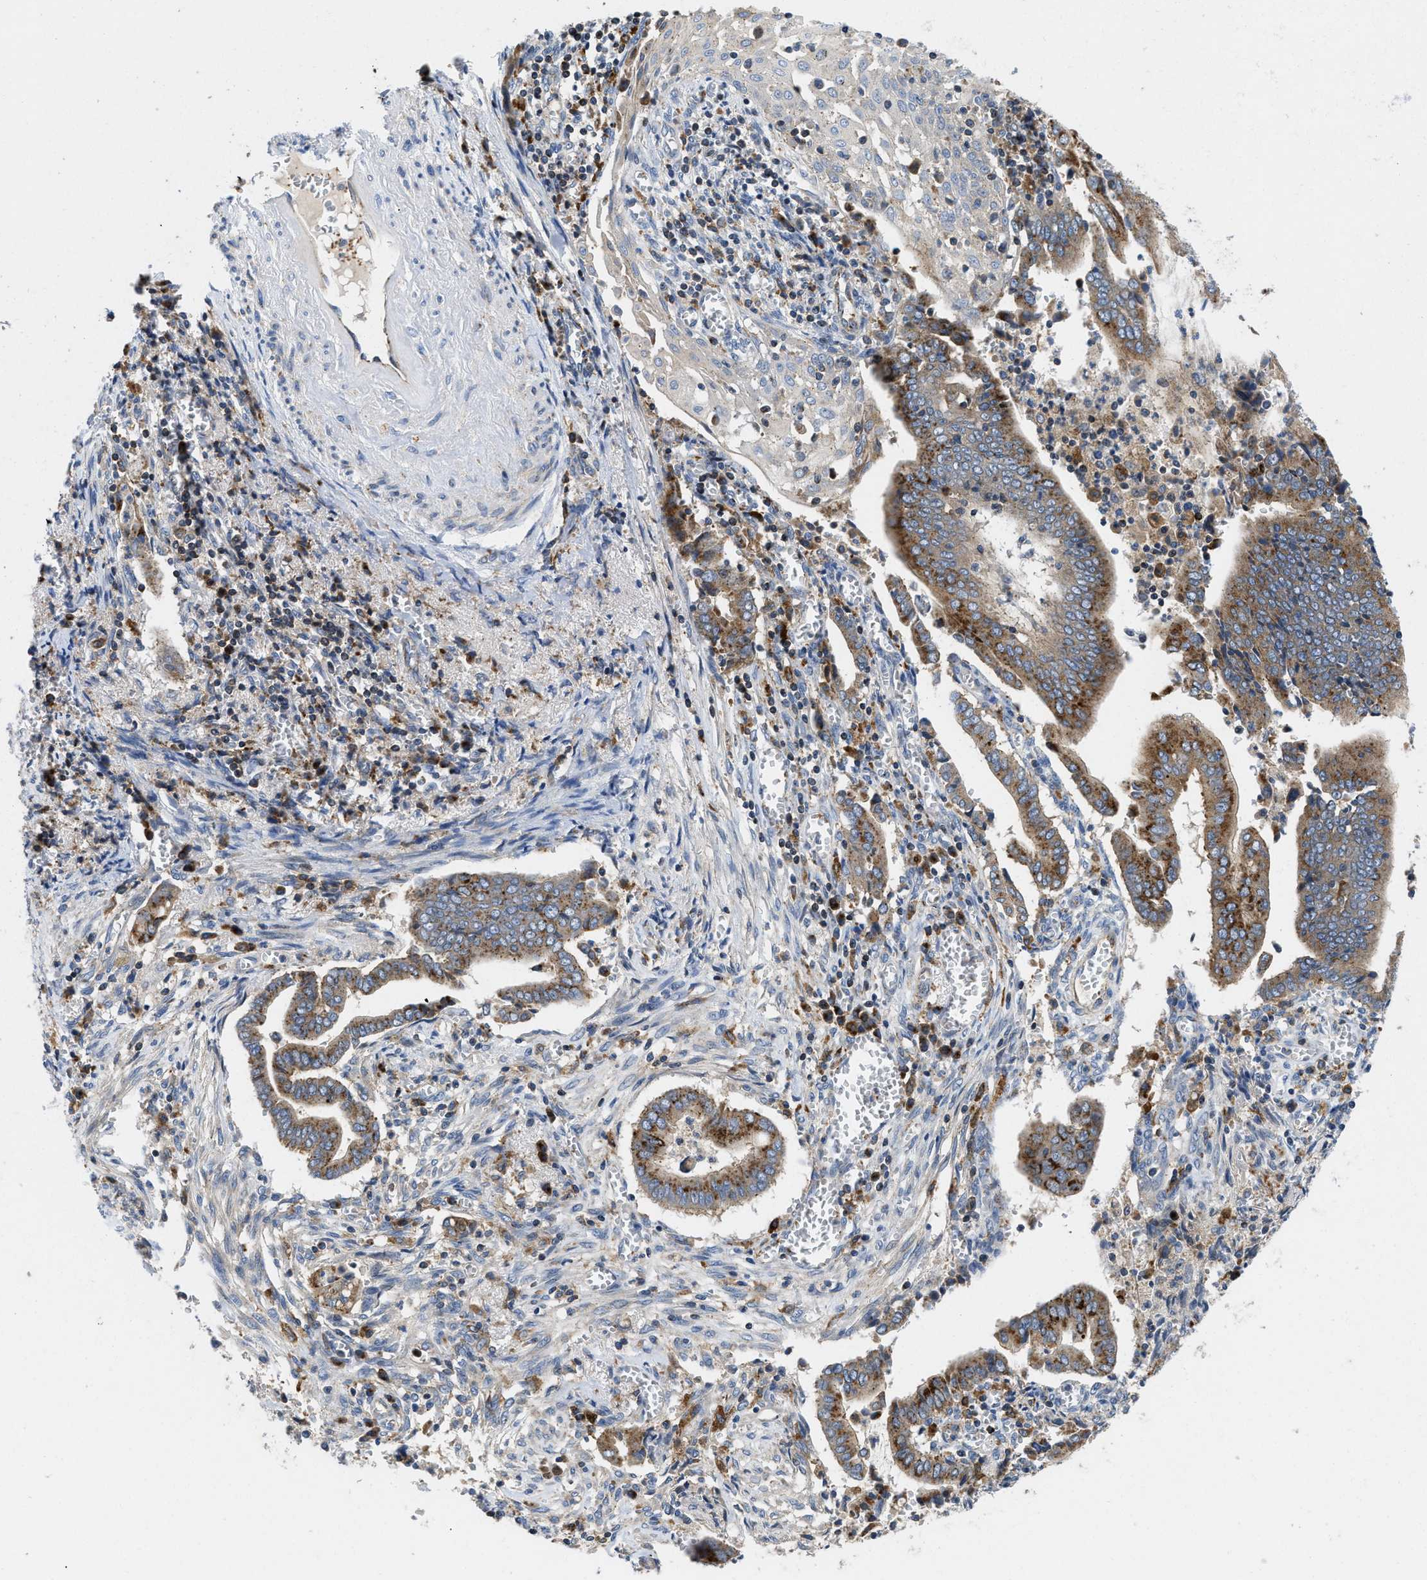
{"staining": {"intensity": "moderate", "quantity": ">75%", "location": "cytoplasmic/membranous"}, "tissue": "cervical cancer", "cell_type": "Tumor cells", "image_type": "cancer", "snomed": [{"axis": "morphology", "description": "Adenocarcinoma, NOS"}, {"axis": "topography", "description": "Cervix"}], "caption": "The immunohistochemical stain labels moderate cytoplasmic/membranous positivity in tumor cells of cervical cancer tissue. The staining was performed using DAB (3,3'-diaminobenzidine) to visualize the protein expression in brown, while the nuclei were stained in blue with hematoxylin (Magnification: 20x).", "gene": "ENPP4", "patient": {"sex": "female", "age": 44}}